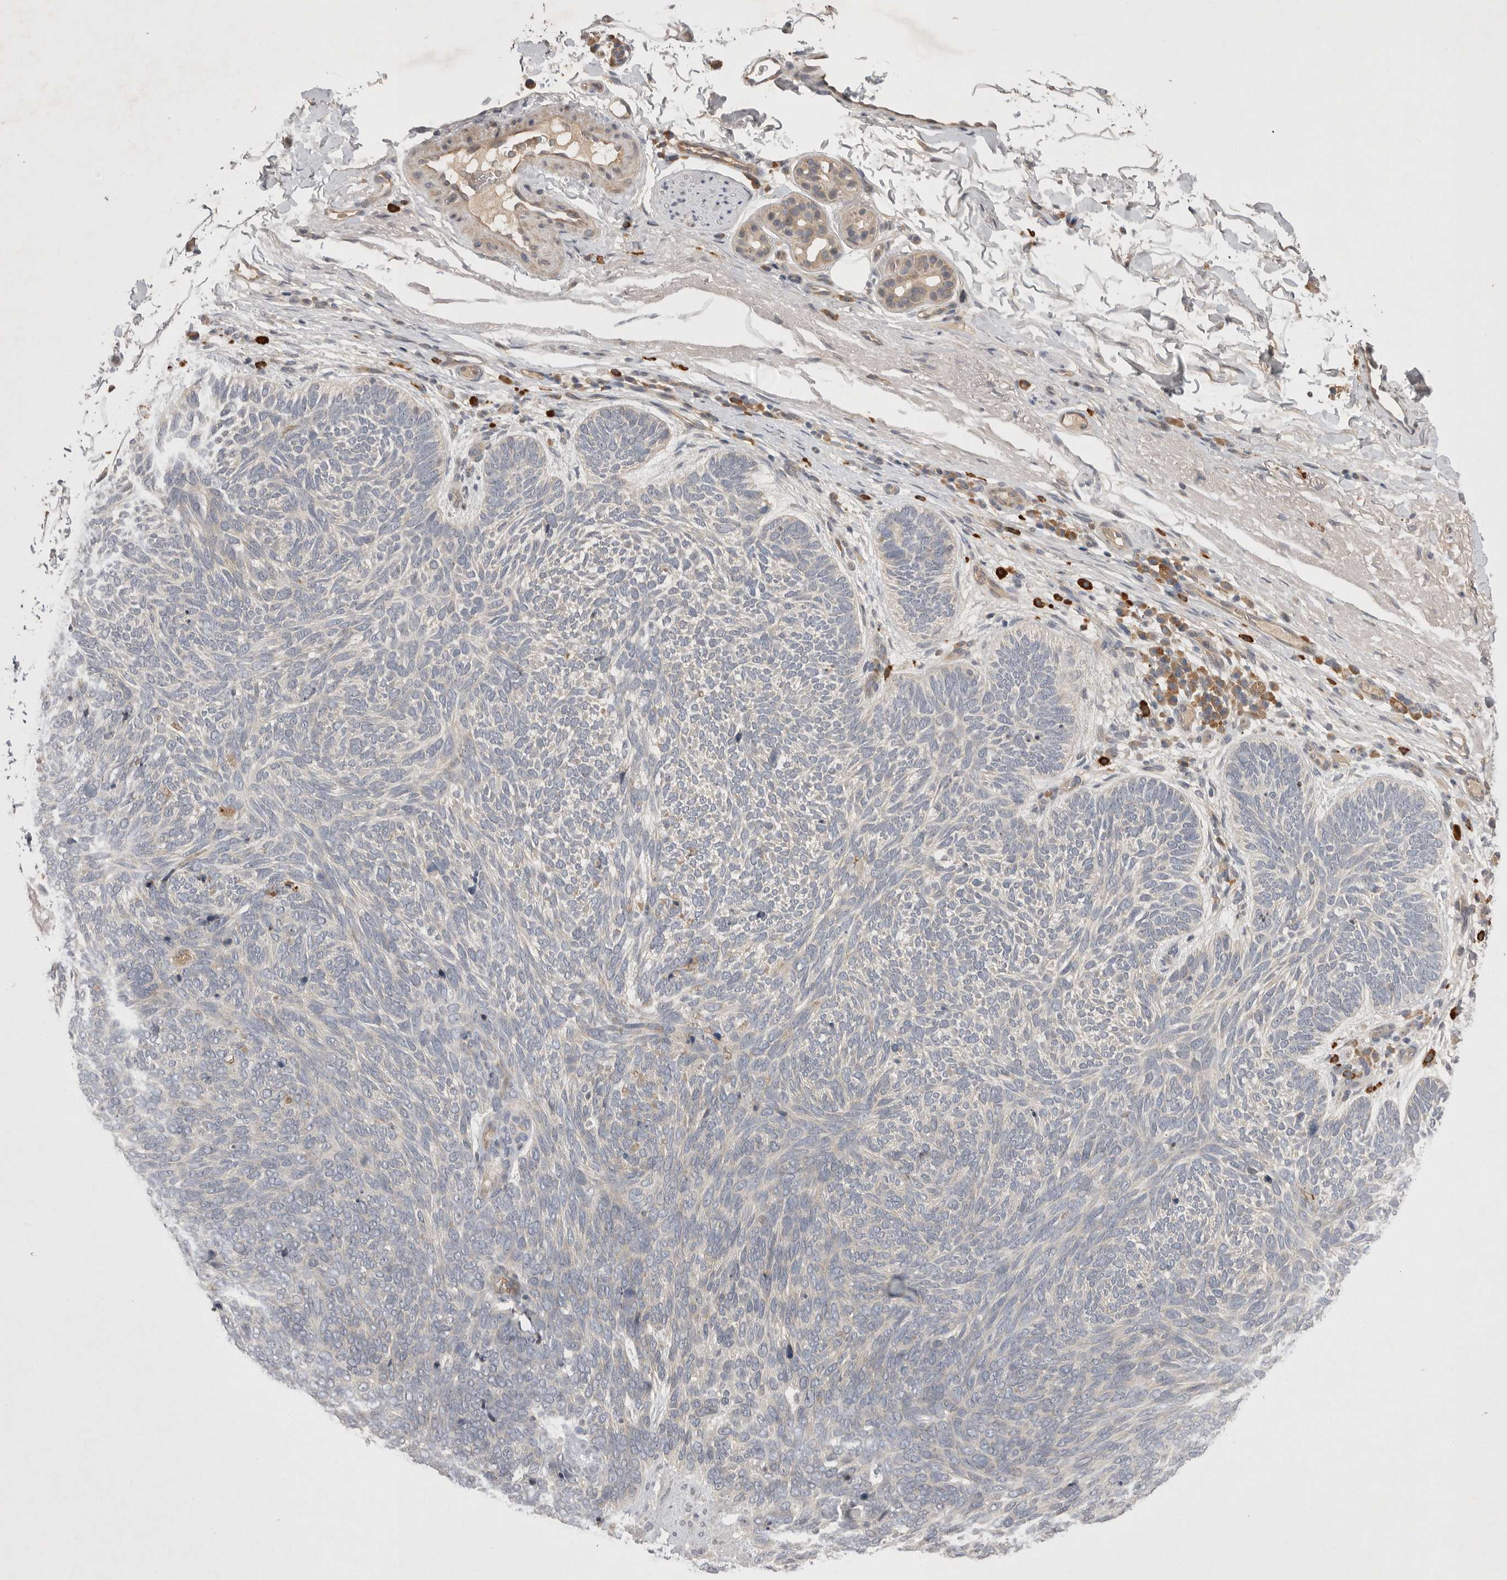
{"staining": {"intensity": "negative", "quantity": "none", "location": "none"}, "tissue": "skin cancer", "cell_type": "Tumor cells", "image_type": "cancer", "snomed": [{"axis": "morphology", "description": "Basal cell carcinoma"}, {"axis": "topography", "description": "Skin"}], "caption": "A histopathology image of skin basal cell carcinoma stained for a protein demonstrates no brown staining in tumor cells. (DAB immunohistochemistry with hematoxylin counter stain).", "gene": "NRCAM", "patient": {"sex": "female", "age": 85}}